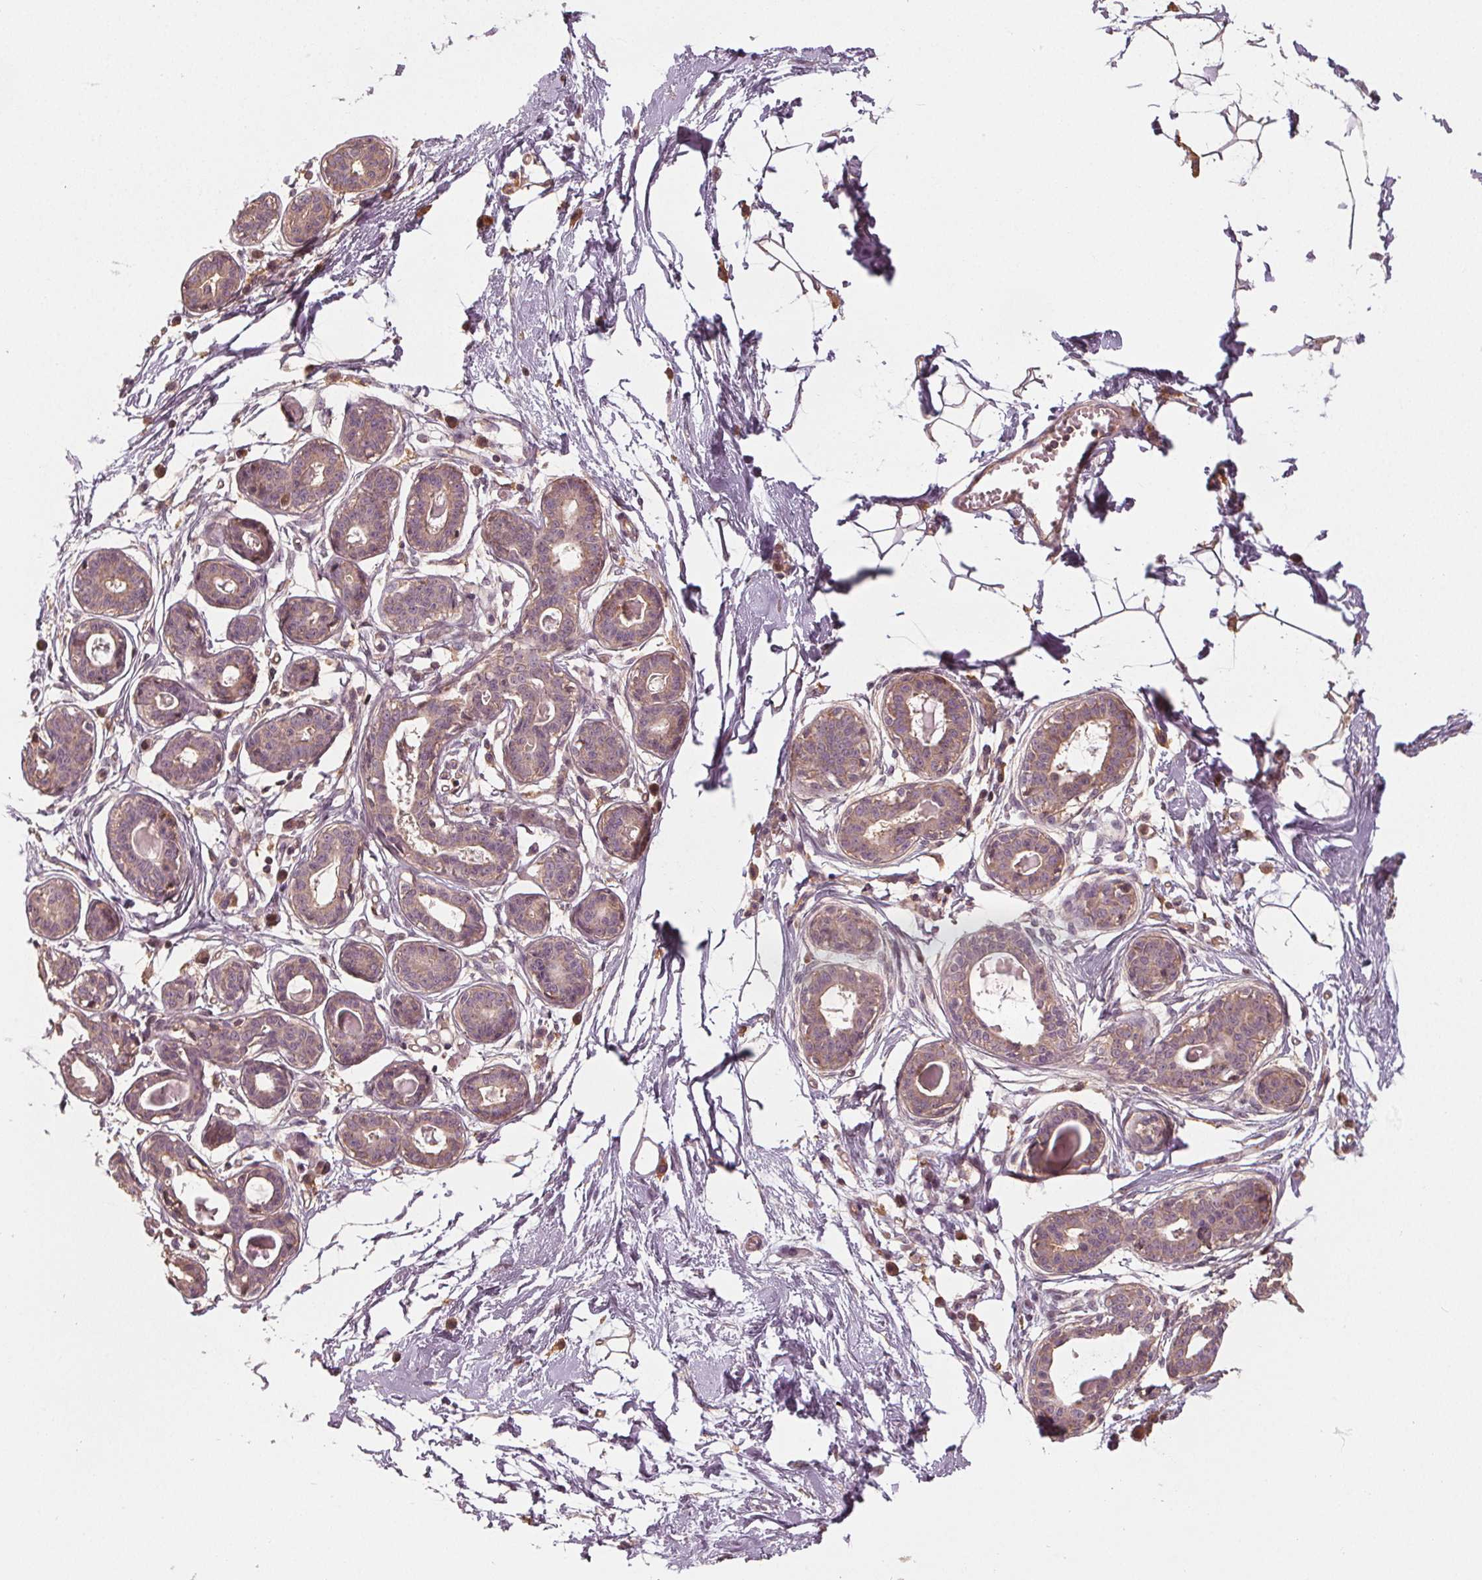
{"staining": {"intensity": "weak", "quantity": ">75%", "location": "cytoplasmic/membranous"}, "tissue": "breast", "cell_type": "Adipocytes", "image_type": "normal", "snomed": [{"axis": "morphology", "description": "Normal tissue, NOS"}, {"axis": "topography", "description": "Breast"}], "caption": "Immunohistochemical staining of benign human breast reveals weak cytoplasmic/membranous protein expression in about >75% of adipocytes.", "gene": "GNB2", "patient": {"sex": "female", "age": 45}}